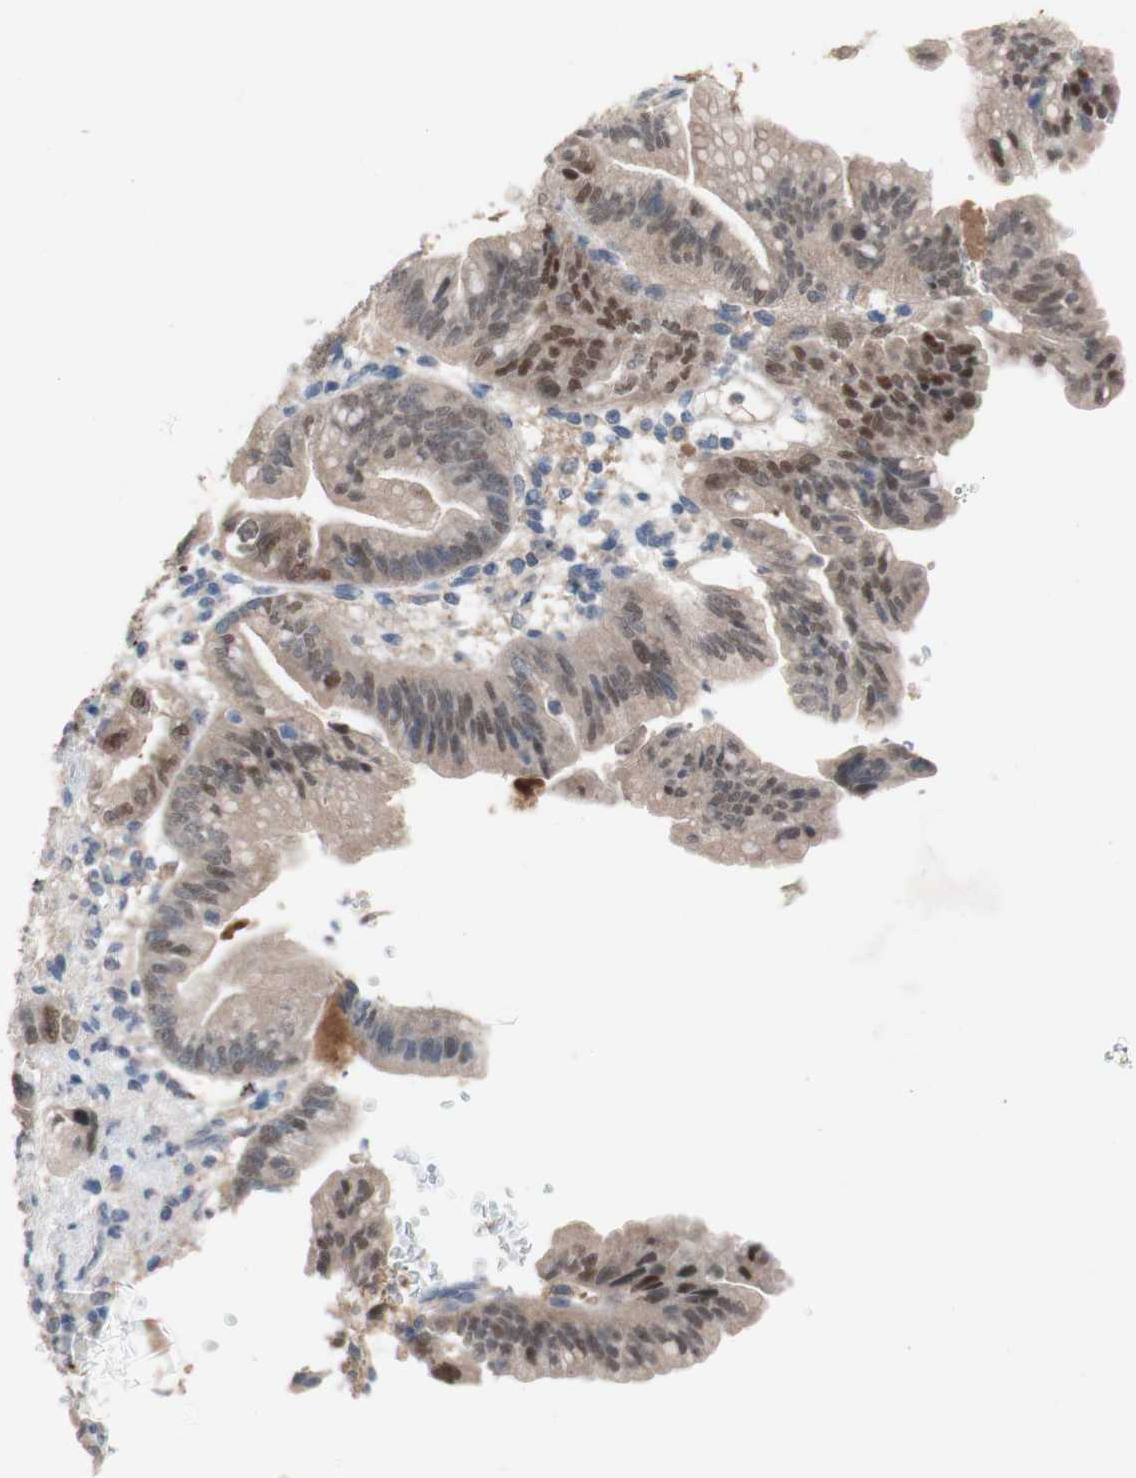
{"staining": {"intensity": "weak", "quantity": ">75%", "location": "cytoplasmic/membranous,nuclear"}, "tissue": "pancreatic cancer", "cell_type": "Tumor cells", "image_type": "cancer", "snomed": [{"axis": "morphology", "description": "Adenocarcinoma, NOS"}, {"axis": "topography", "description": "Pancreas"}], "caption": "Immunohistochemistry of human pancreatic cancer (adenocarcinoma) exhibits low levels of weak cytoplasmic/membranous and nuclear positivity in approximately >75% of tumor cells.", "gene": "PEX2", "patient": {"sex": "male", "age": 70}}